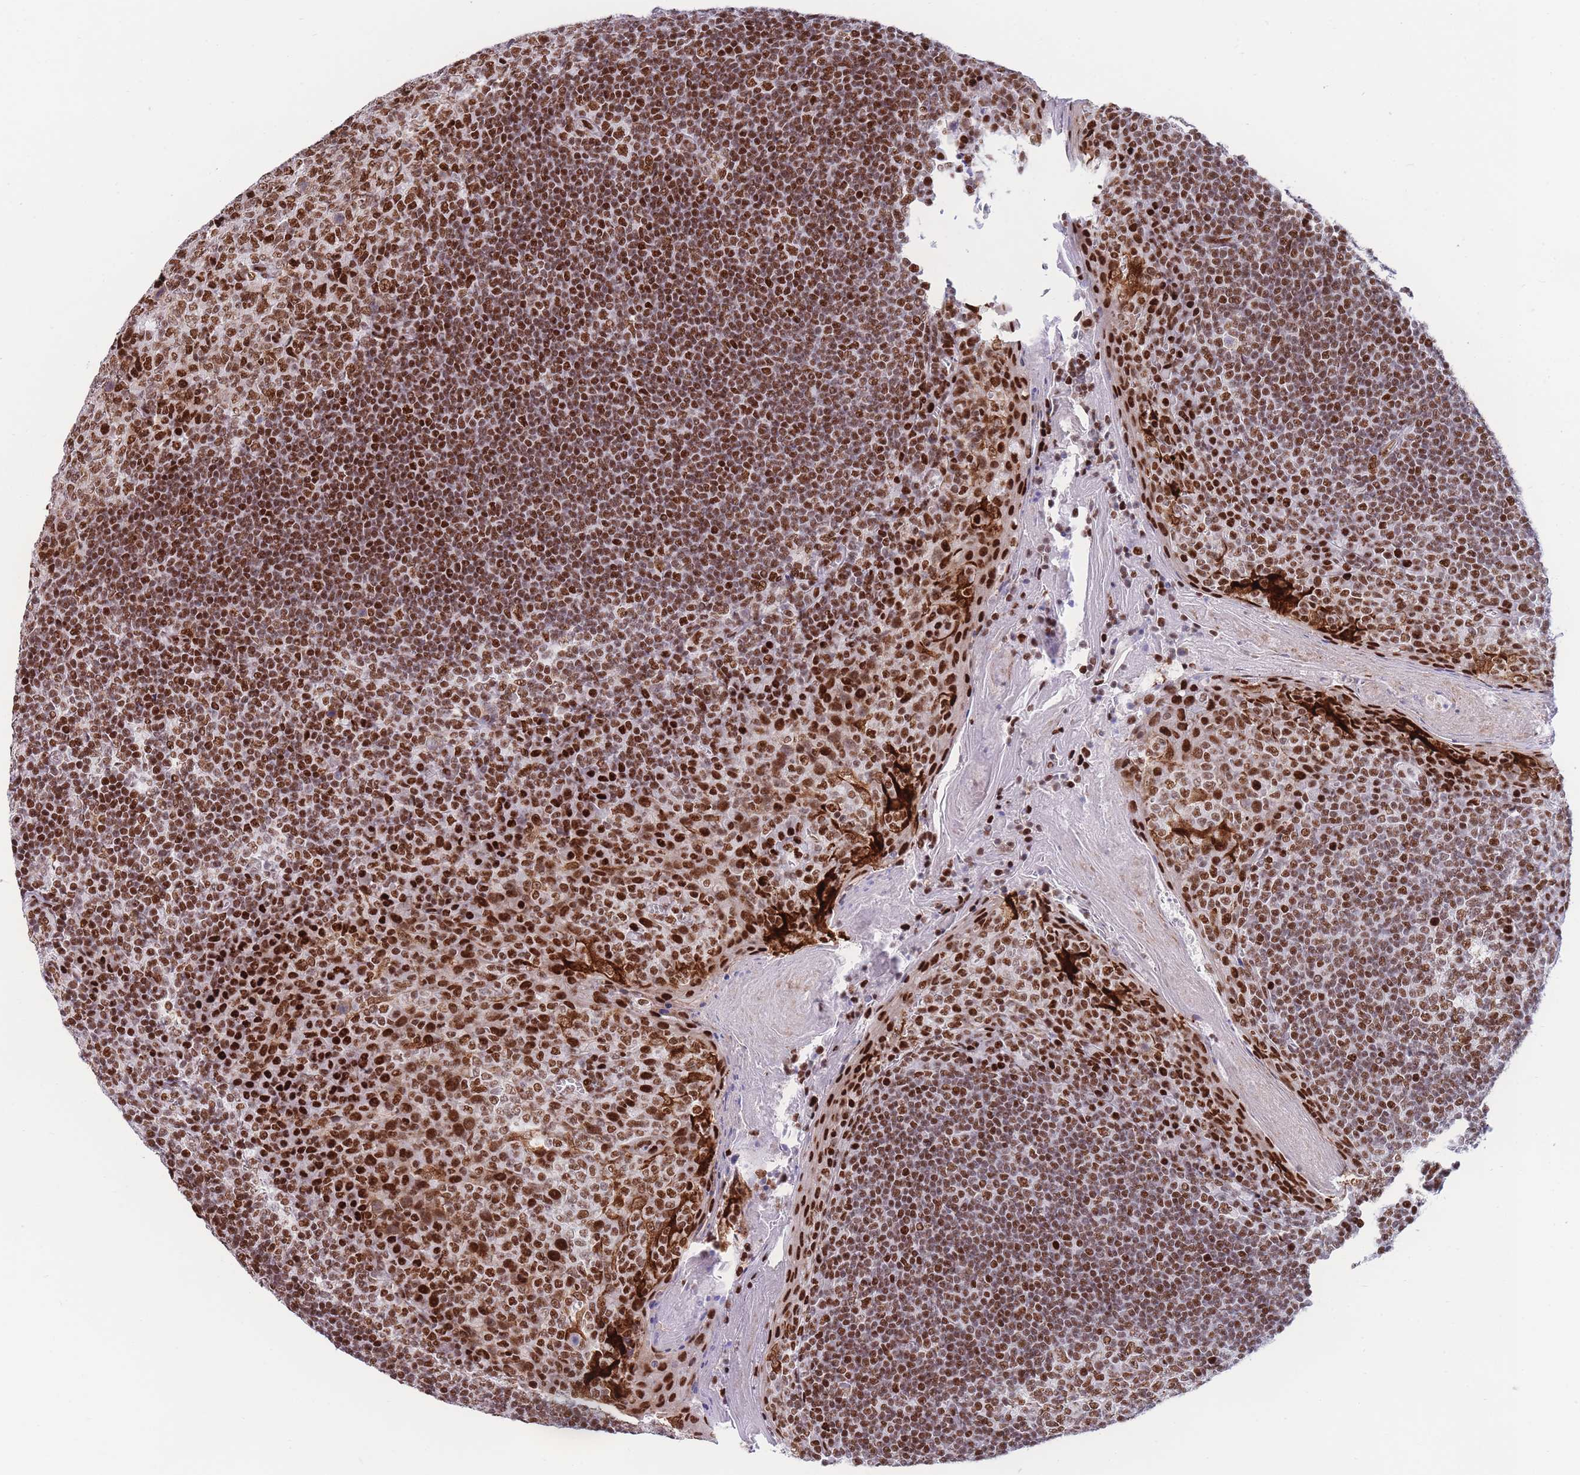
{"staining": {"intensity": "strong", "quantity": ">75%", "location": "nuclear"}, "tissue": "tonsil", "cell_type": "Germinal center cells", "image_type": "normal", "snomed": [{"axis": "morphology", "description": "Normal tissue, NOS"}, {"axis": "topography", "description": "Tonsil"}], "caption": "This image demonstrates normal tonsil stained with immunohistochemistry (IHC) to label a protein in brown. The nuclear of germinal center cells show strong positivity for the protein. Nuclei are counter-stained blue.", "gene": "DNAJC3", "patient": {"sex": "male", "age": 27}}